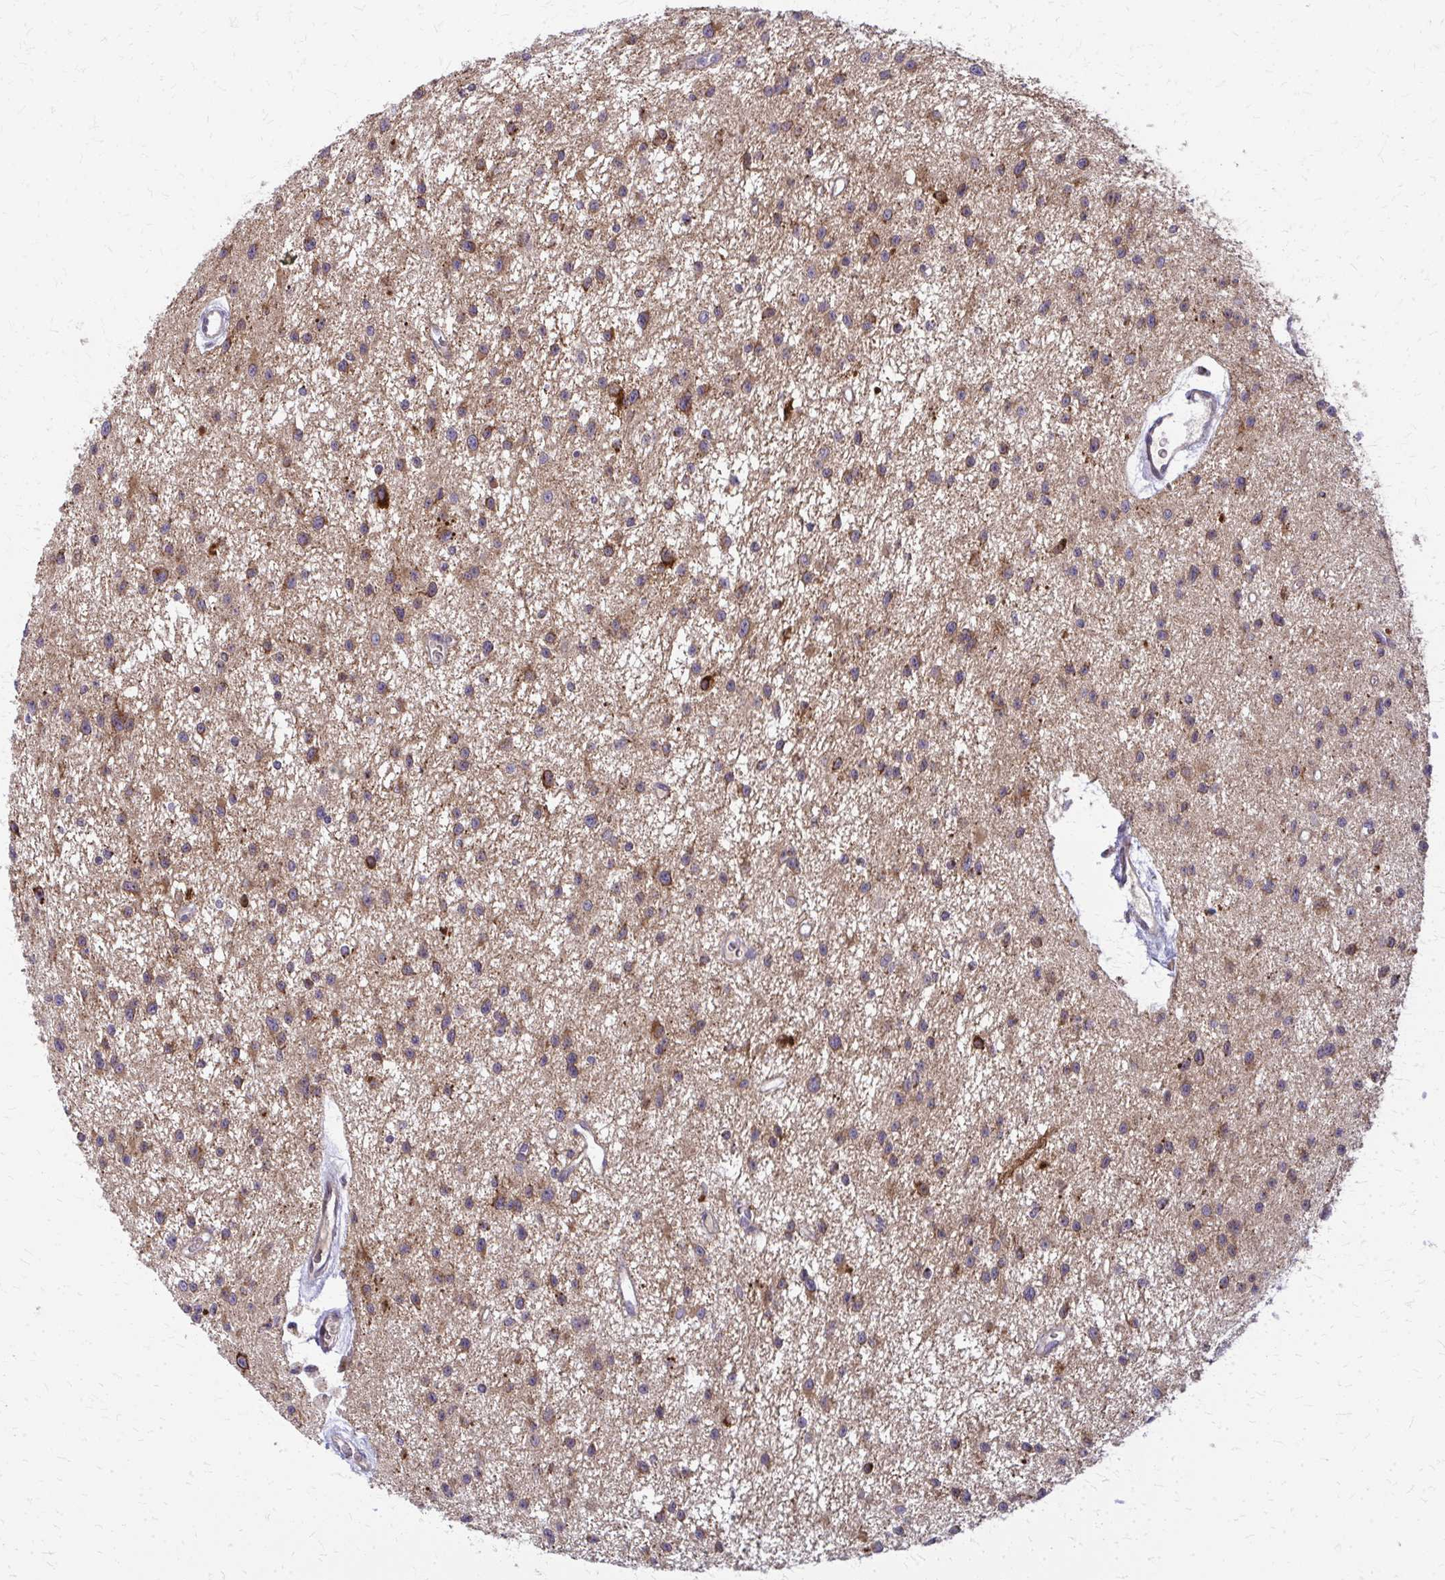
{"staining": {"intensity": "moderate", "quantity": ">75%", "location": "cytoplasmic/membranous"}, "tissue": "glioma", "cell_type": "Tumor cells", "image_type": "cancer", "snomed": [{"axis": "morphology", "description": "Glioma, malignant, Low grade"}, {"axis": "topography", "description": "Brain"}], "caption": "The image displays staining of glioma, revealing moderate cytoplasmic/membranous protein expression (brown color) within tumor cells. The protein of interest is stained brown, and the nuclei are stained in blue (DAB IHC with brightfield microscopy, high magnification).", "gene": "MCCC1", "patient": {"sex": "male", "age": 43}}